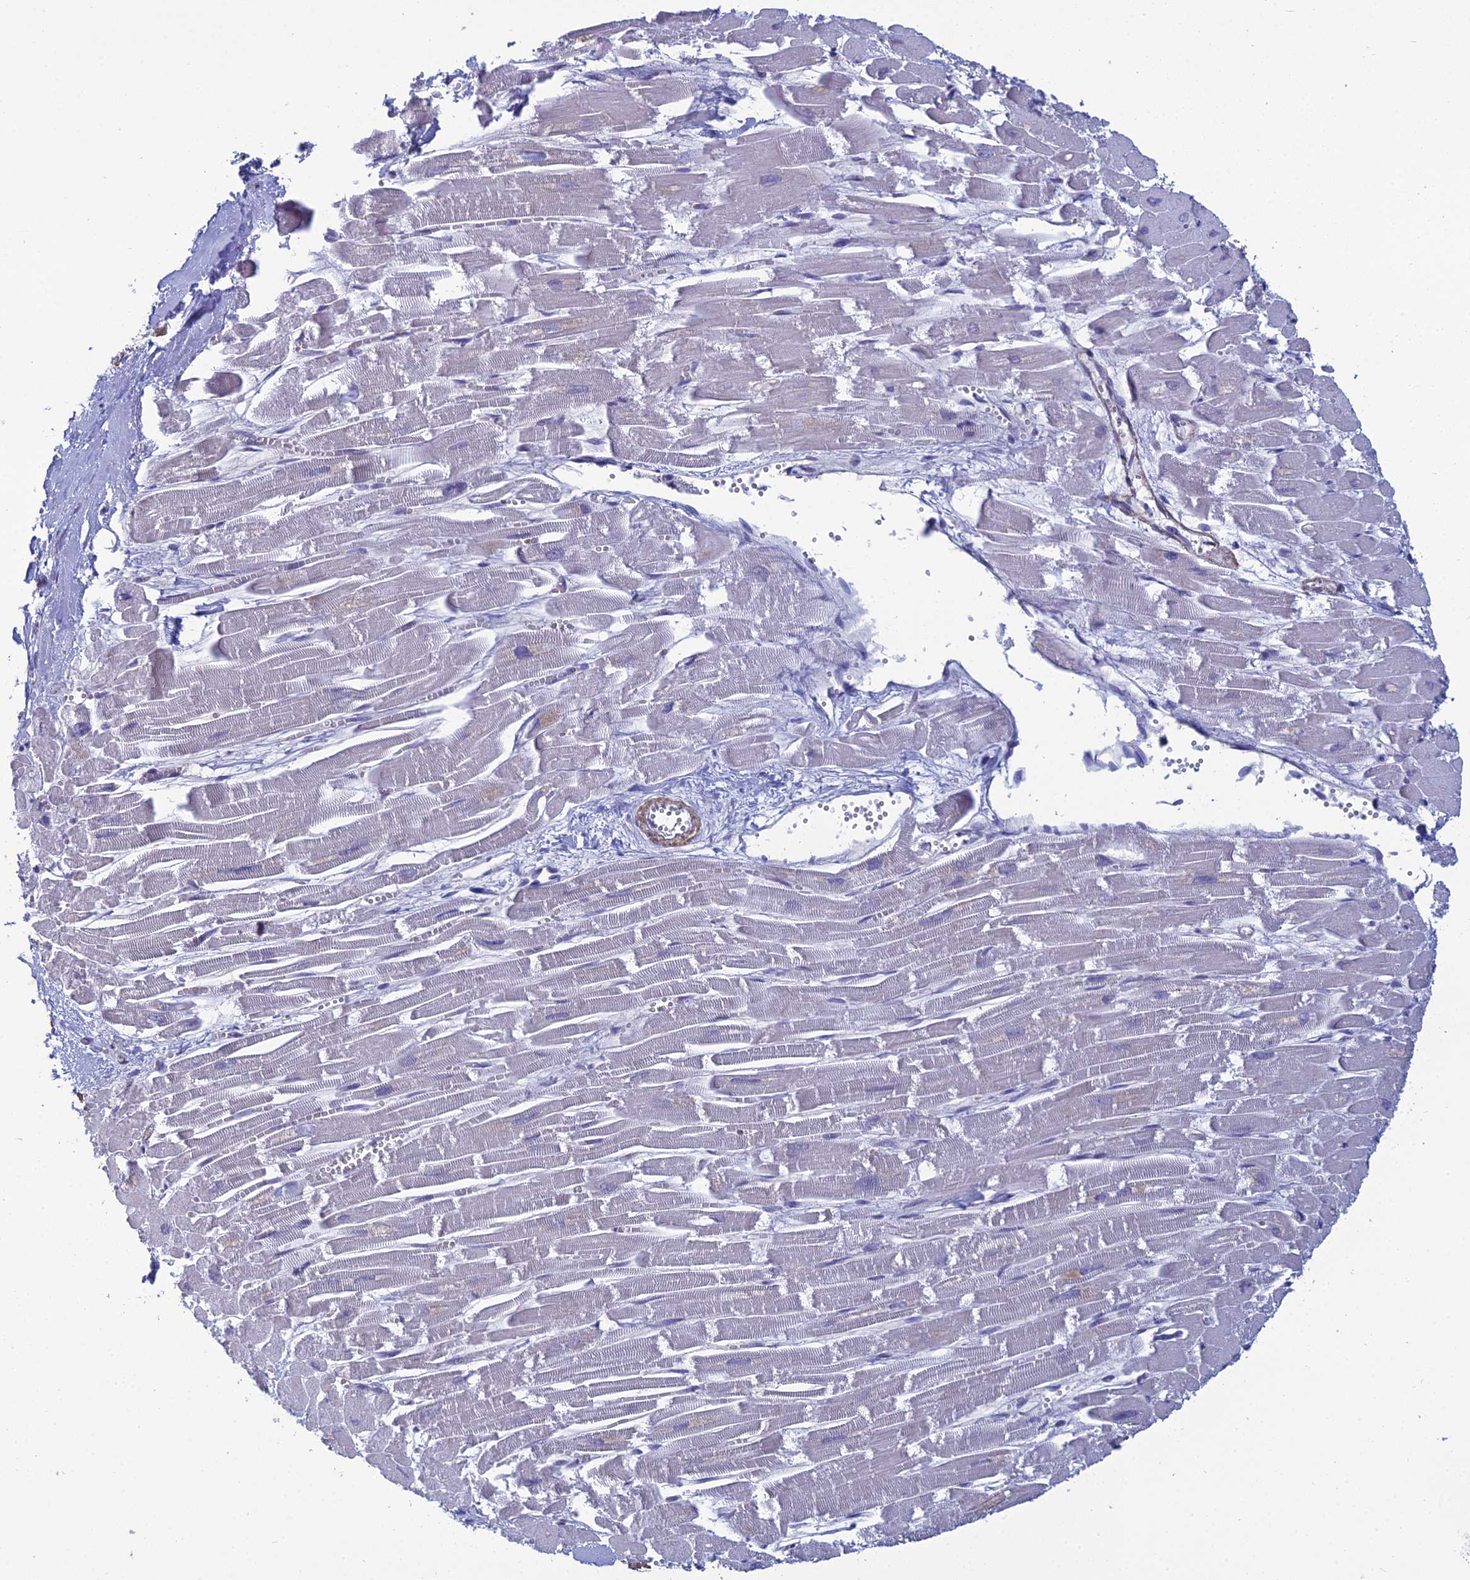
{"staining": {"intensity": "negative", "quantity": "none", "location": "none"}, "tissue": "heart muscle", "cell_type": "Cardiomyocytes", "image_type": "normal", "snomed": [{"axis": "morphology", "description": "Normal tissue, NOS"}, {"axis": "topography", "description": "Heart"}], "caption": "IHC of normal human heart muscle shows no positivity in cardiomyocytes.", "gene": "LZTS2", "patient": {"sex": "male", "age": 54}}